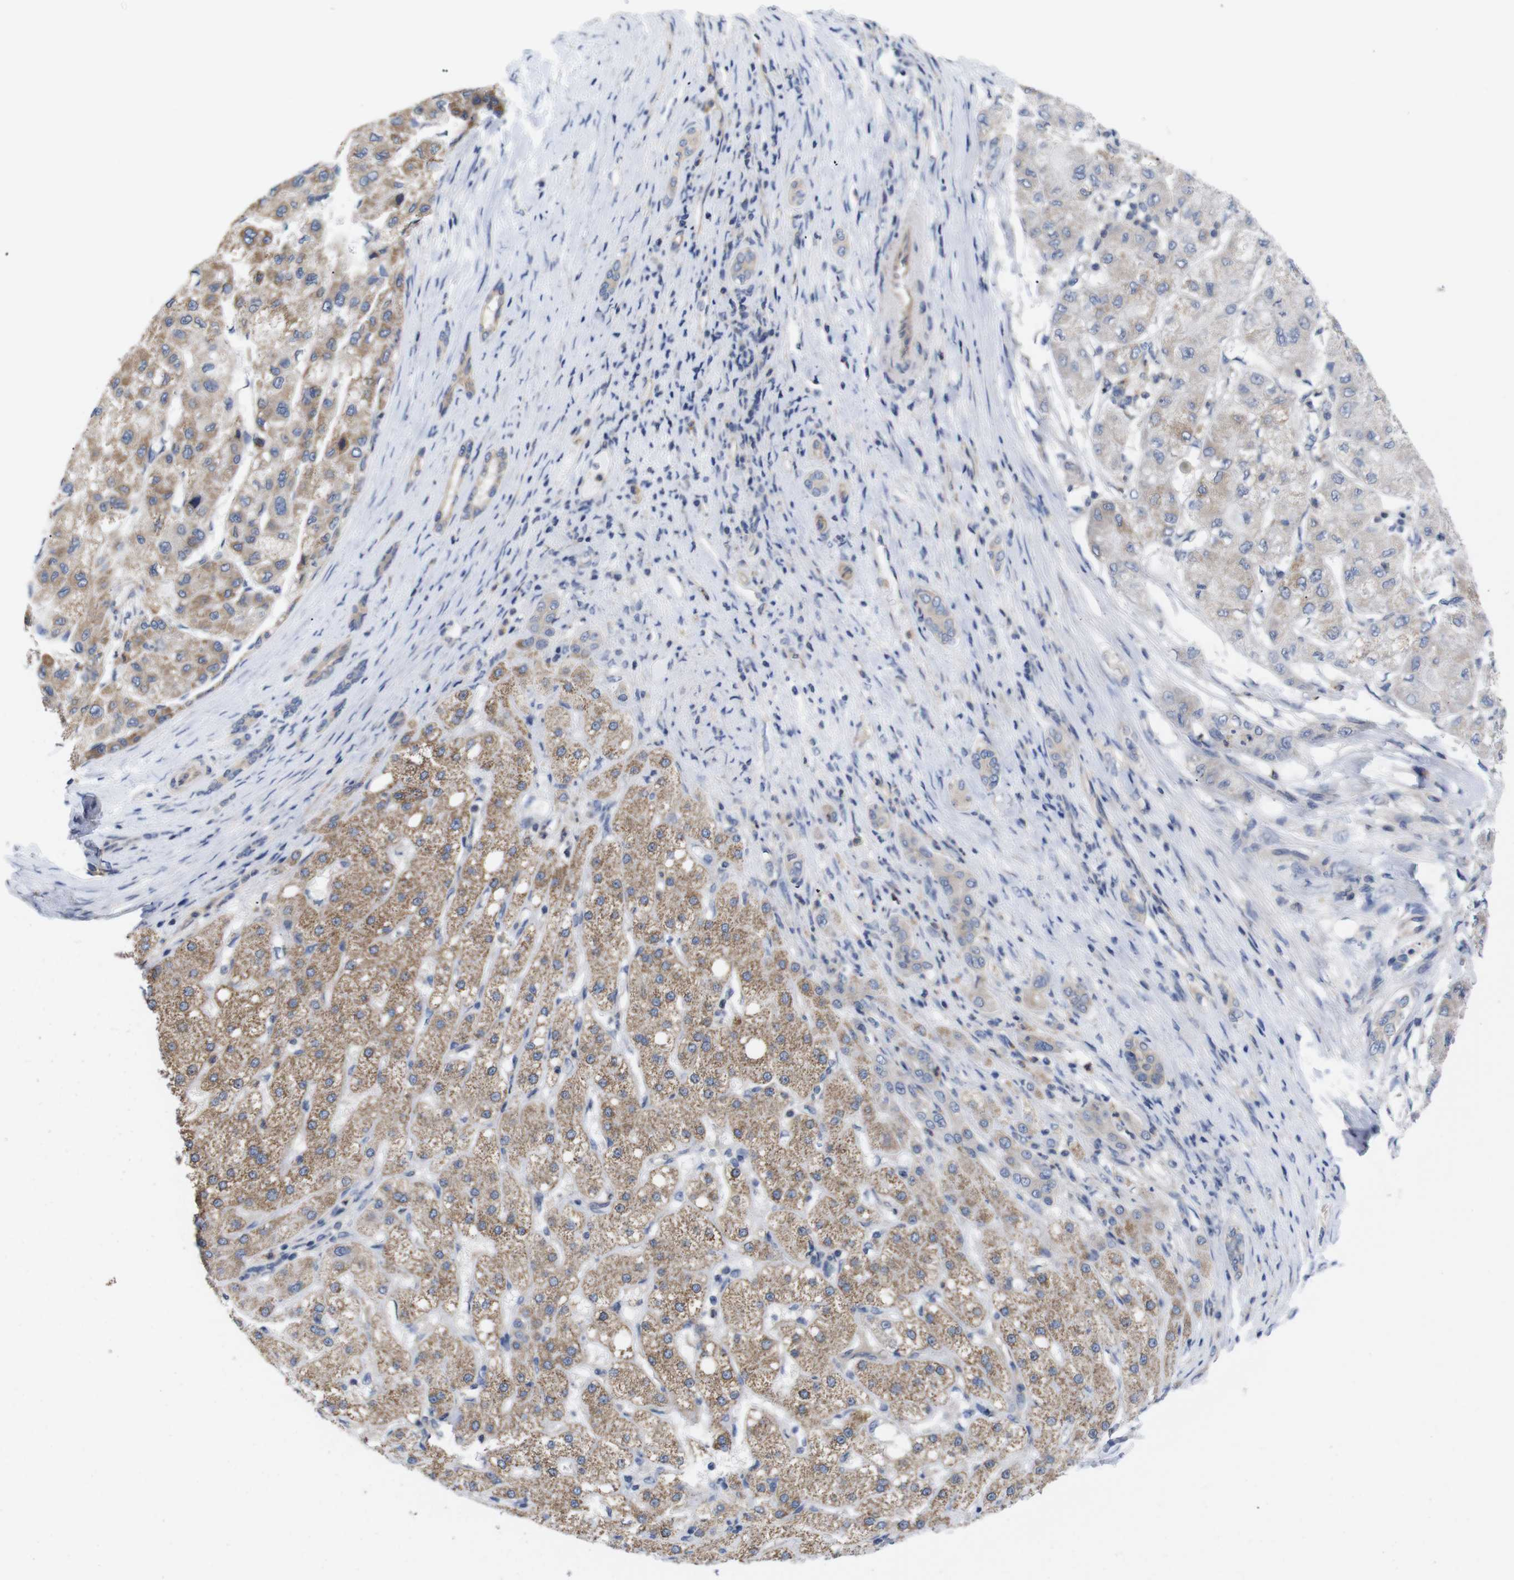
{"staining": {"intensity": "moderate", "quantity": "25%-75%", "location": "cytoplasmic/membranous"}, "tissue": "liver cancer", "cell_type": "Tumor cells", "image_type": "cancer", "snomed": [{"axis": "morphology", "description": "Carcinoma, Hepatocellular, NOS"}, {"axis": "topography", "description": "Liver"}], "caption": "Immunohistochemistry (IHC) photomicrograph of hepatocellular carcinoma (liver) stained for a protein (brown), which displays medium levels of moderate cytoplasmic/membranous expression in approximately 25%-75% of tumor cells.", "gene": "USH1C", "patient": {"sex": "male", "age": 80}}